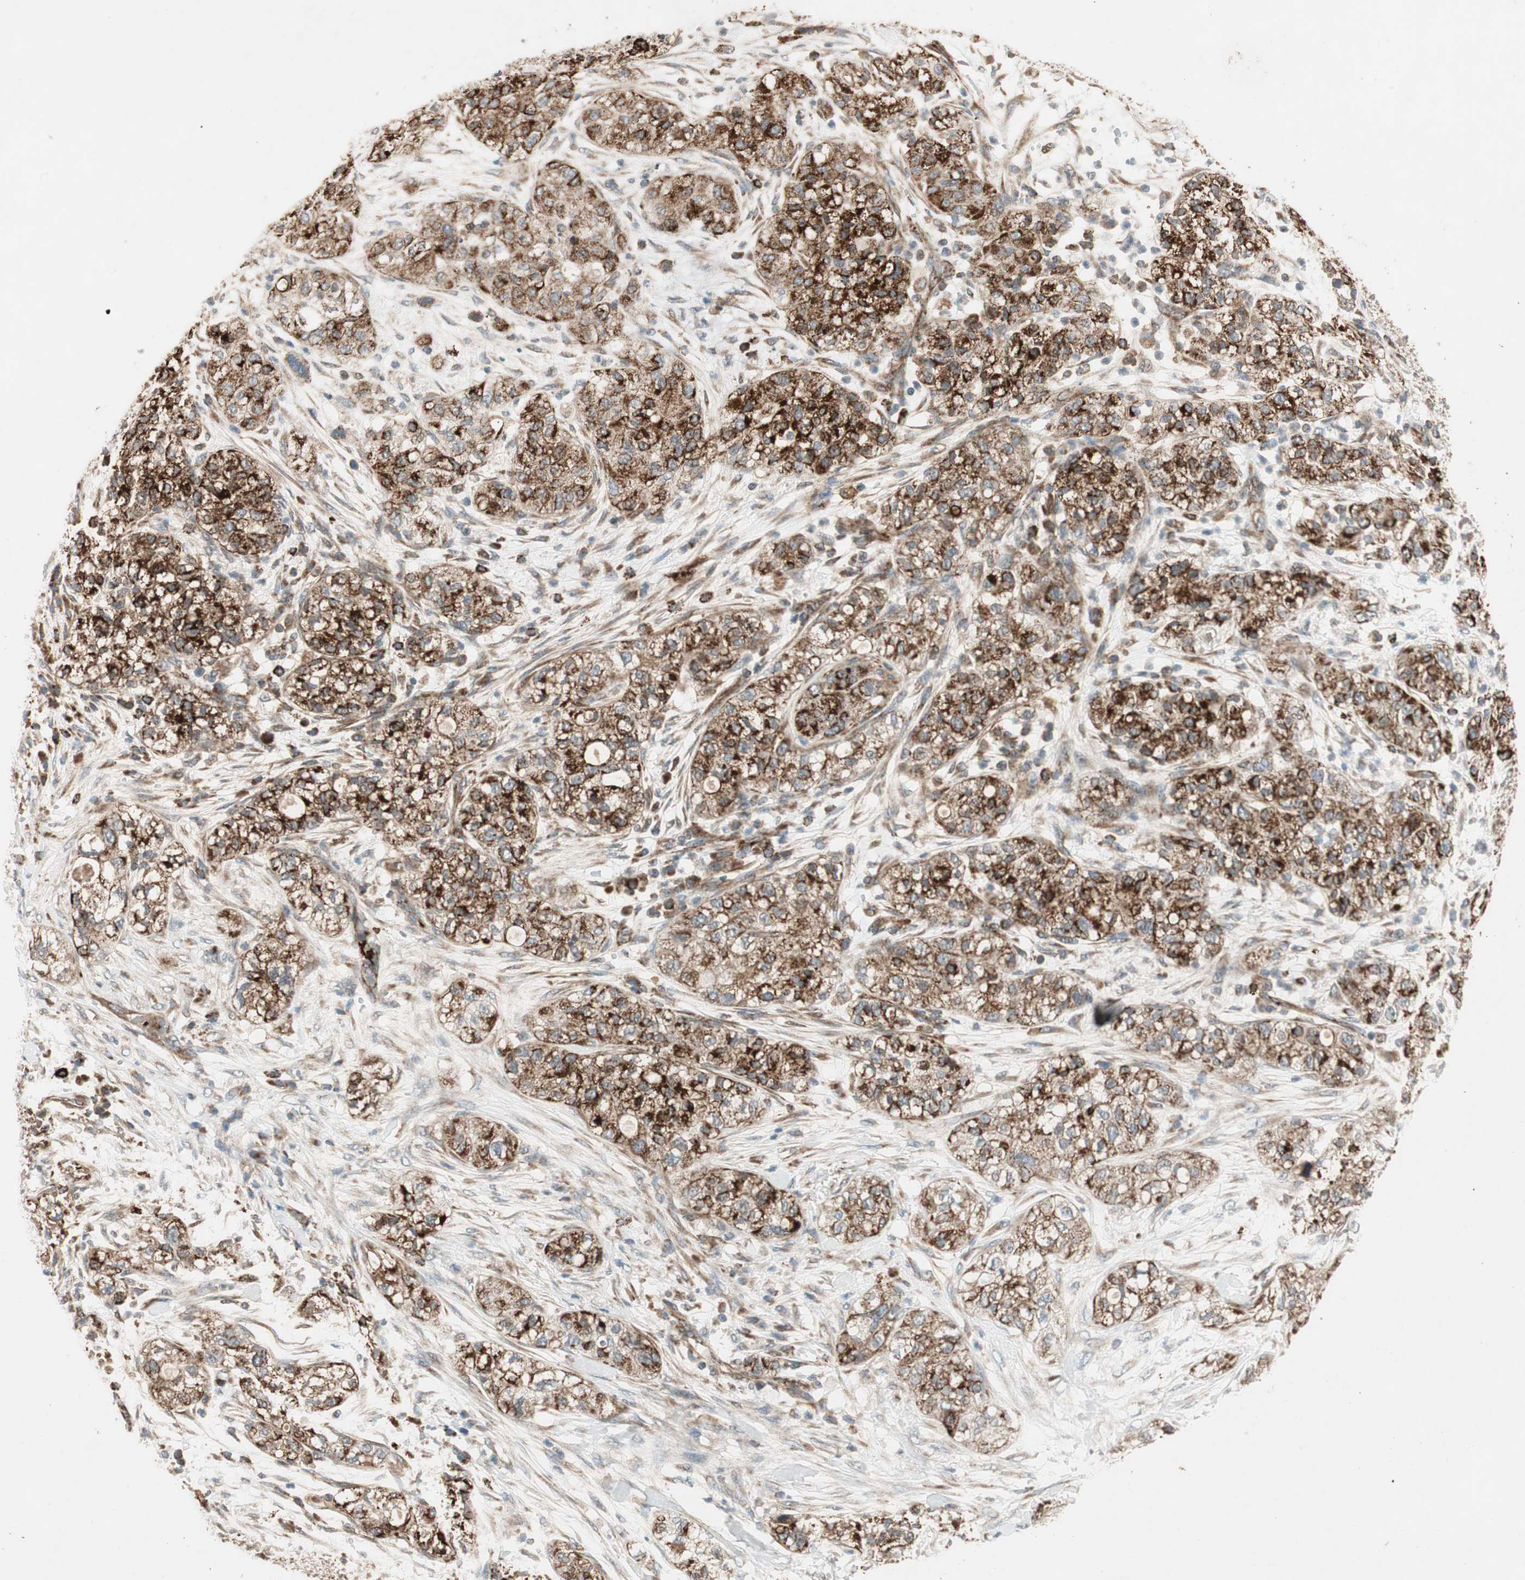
{"staining": {"intensity": "strong", "quantity": ">75%", "location": "cytoplasmic/membranous"}, "tissue": "pancreatic cancer", "cell_type": "Tumor cells", "image_type": "cancer", "snomed": [{"axis": "morphology", "description": "Adenocarcinoma, NOS"}, {"axis": "topography", "description": "Pancreas"}], "caption": "This is an image of immunohistochemistry staining of pancreatic adenocarcinoma, which shows strong positivity in the cytoplasmic/membranous of tumor cells.", "gene": "AKAP1", "patient": {"sex": "female", "age": 78}}